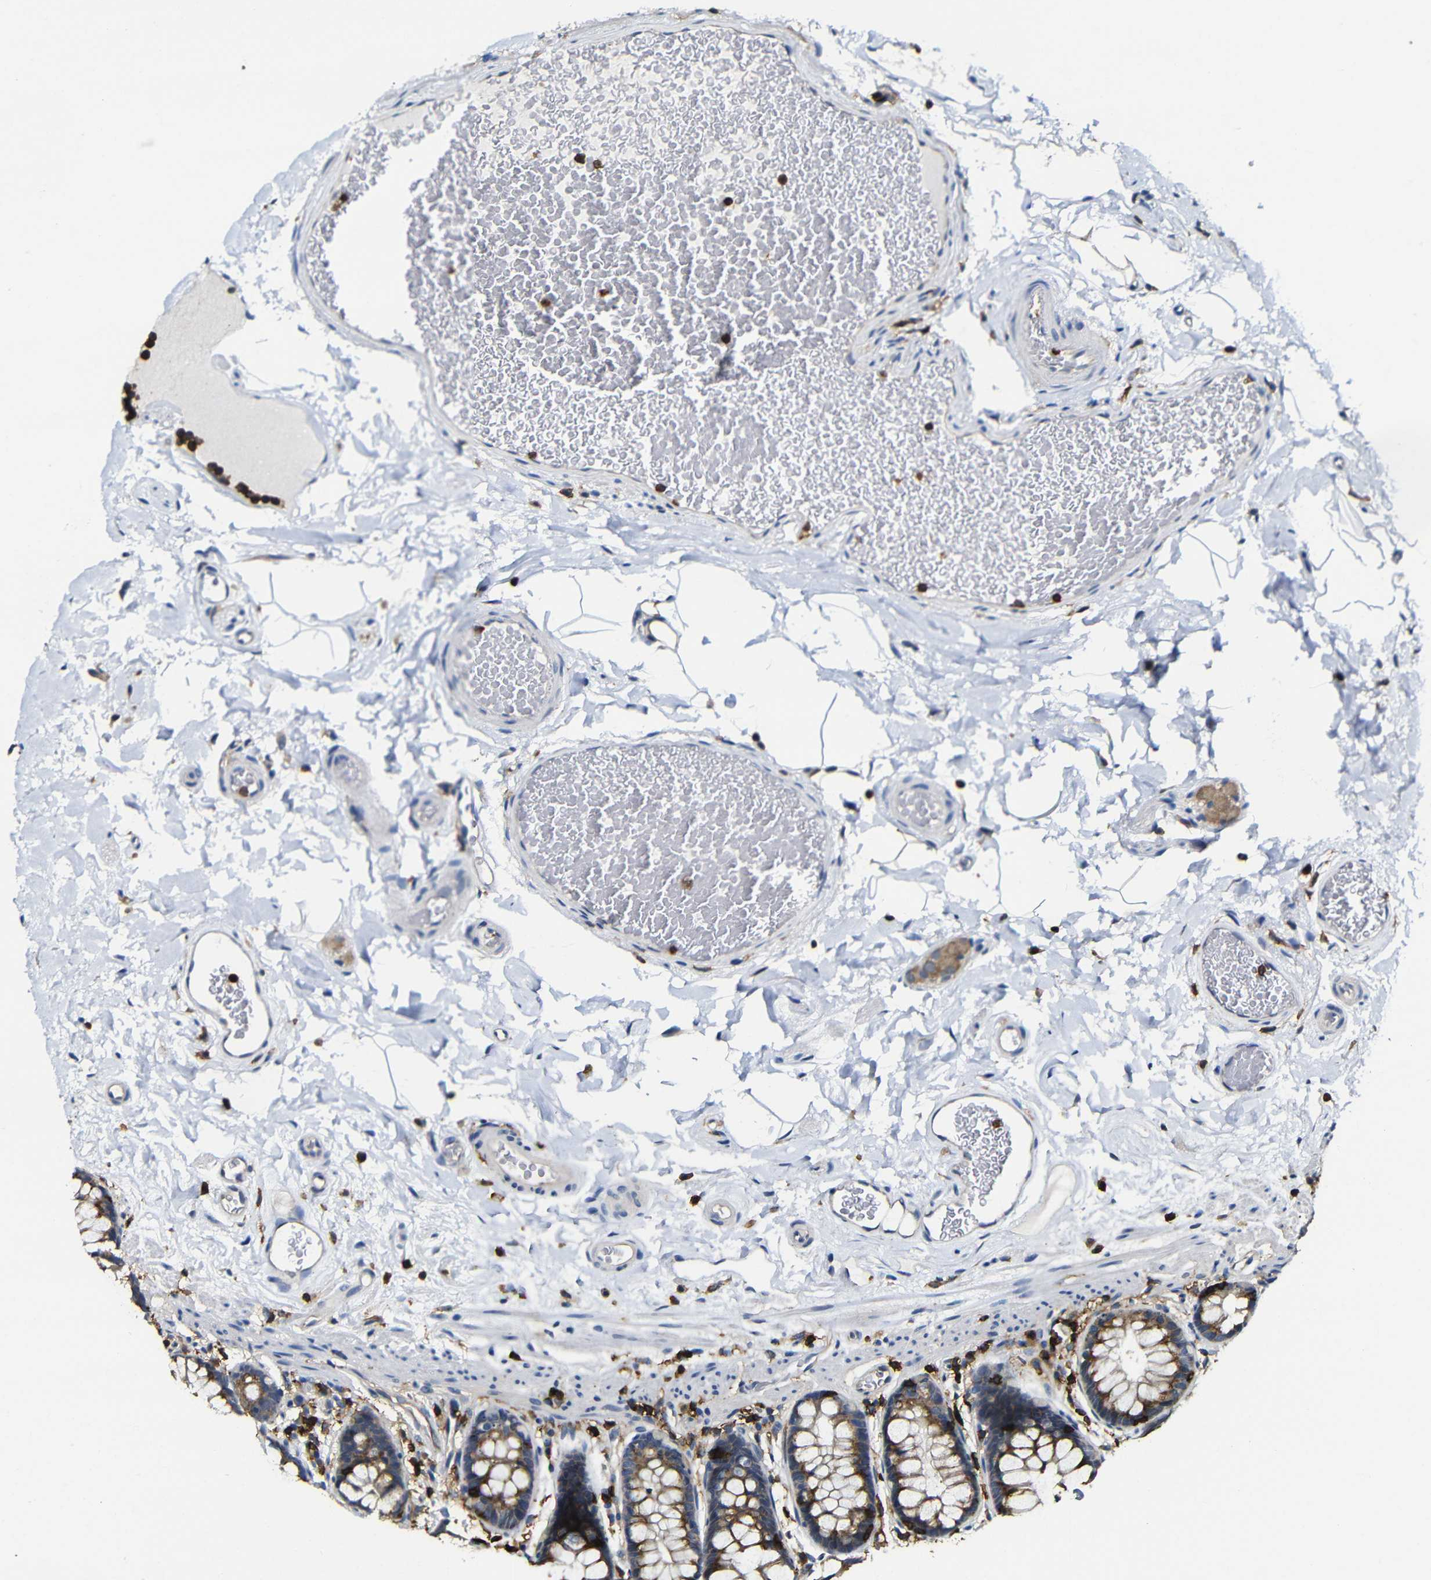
{"staining": {"intensity": "weak", "quantity": "25%-75%", "location": "cytoplasmic/membranous"}, "tissue": "colon", "cell_type": "Endothelial cells", "image_type": "normal", "snomed": [{"axis": "morphology", "description": "Normal tissue, NOS"}, {"axis": "topography", "description": "Colon"}], "caption": "DAB (3,3'-diaminobenzidine) immunohistochemical staining of unremarkable colon exhibits weak cytoplasmic/membranous protein expression in approximately 25%-75% of endothelial cells. (DAB (3,3'-diaminobenzidine) IHC with brightfield microscopy, high magnification).", "gene": "P2RY12", "patient": {"sex": "female", "age": 80}}